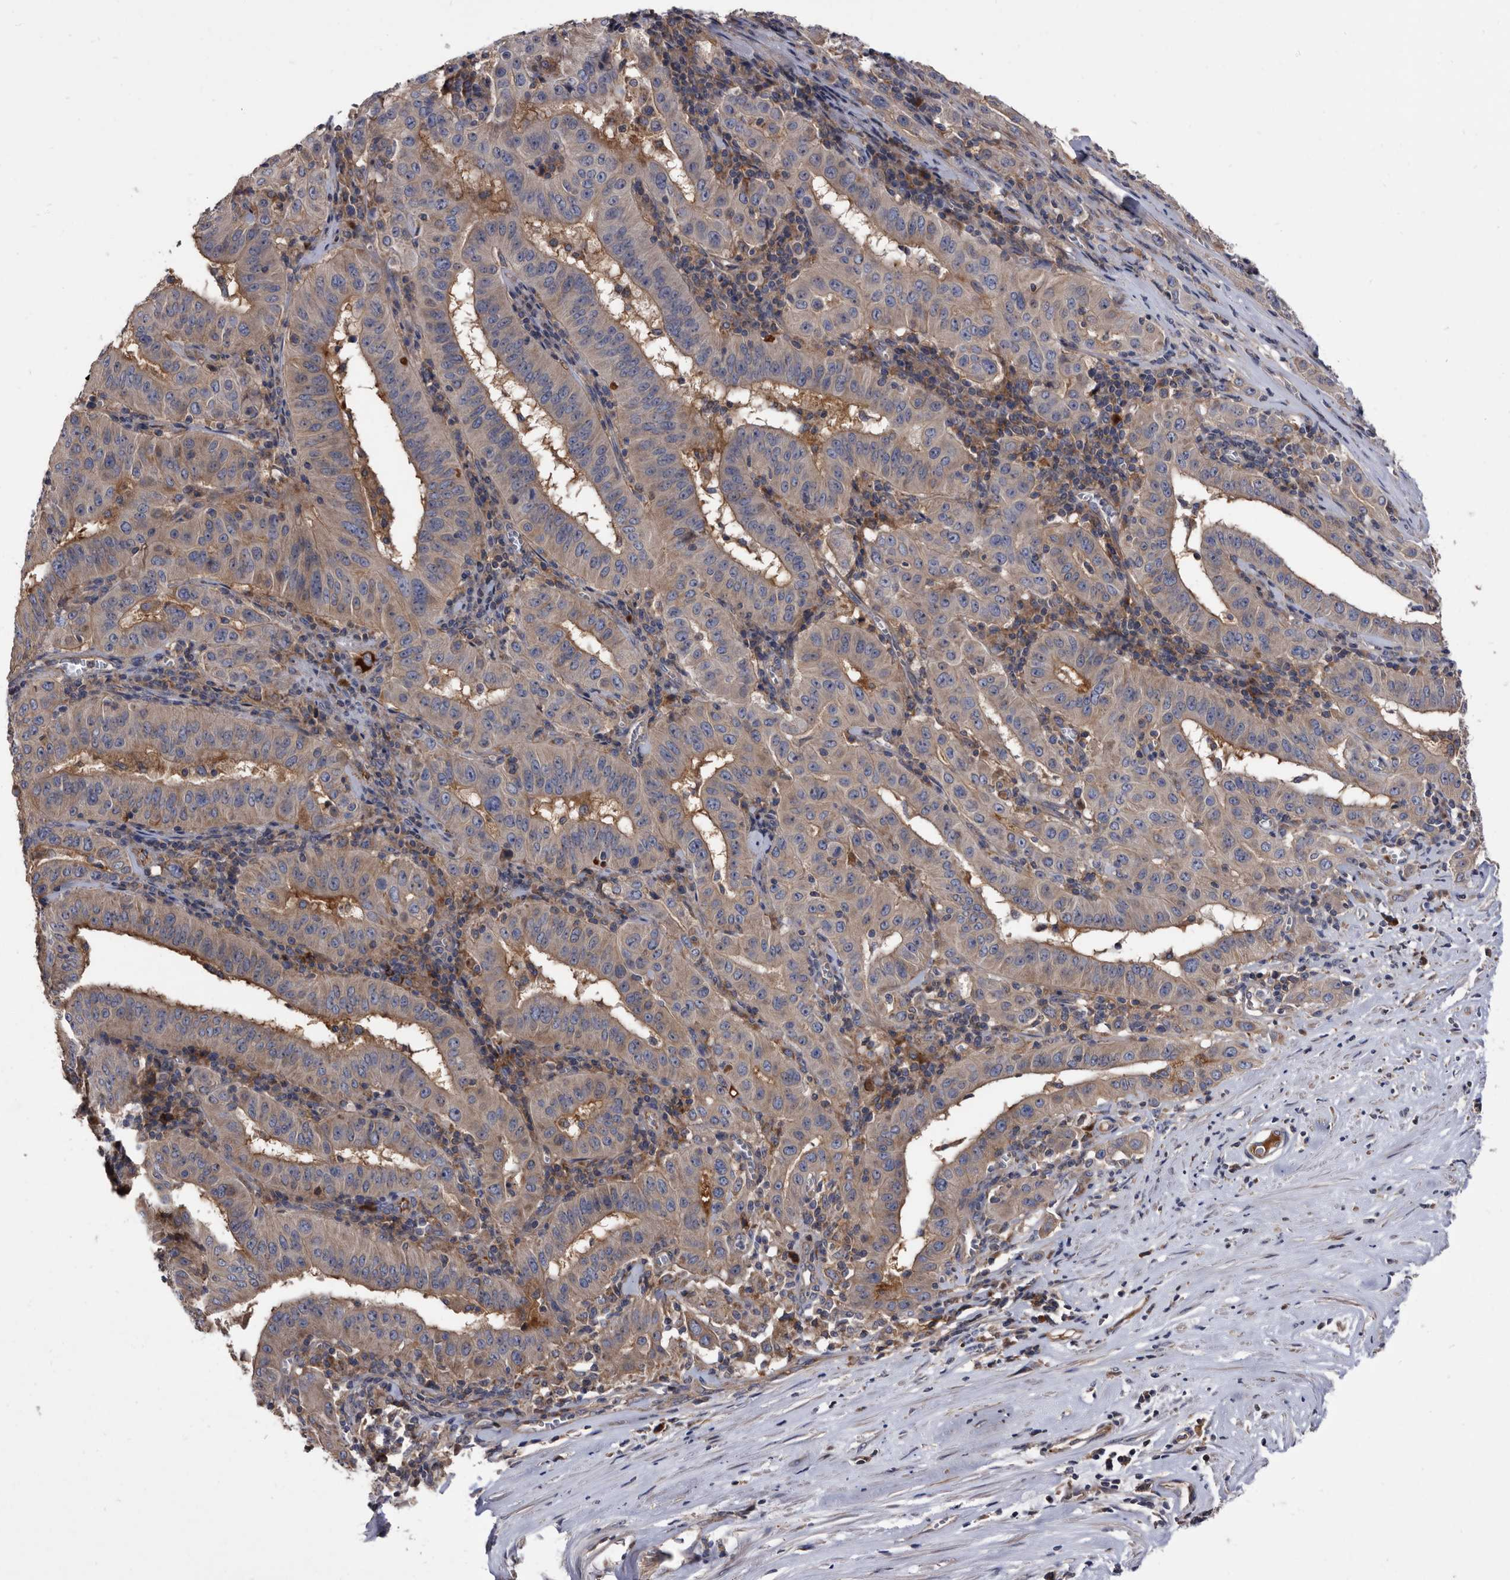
{"staining": {"intensity": "weak", "quantity": ">75%", "location": "cytoplasmic/membranous"}, "tissue": "pancreatic cancer", "cell_type": "Tumor cells", "image_type": "cancer", "snomed": [{"axis": "morphology", "description": "Adenocarcinoma, NOS"}, {"axis": "topography", "description": "Pancreas"}], "caption": "The image displays a brown stain indicating the presence of a protein in the cytoplasmic/membranous of tumor cells in adenocarcinoma (pancreatic).", "gene": "DTNBP1", "patient": {"sex": "male", "age": 63}}